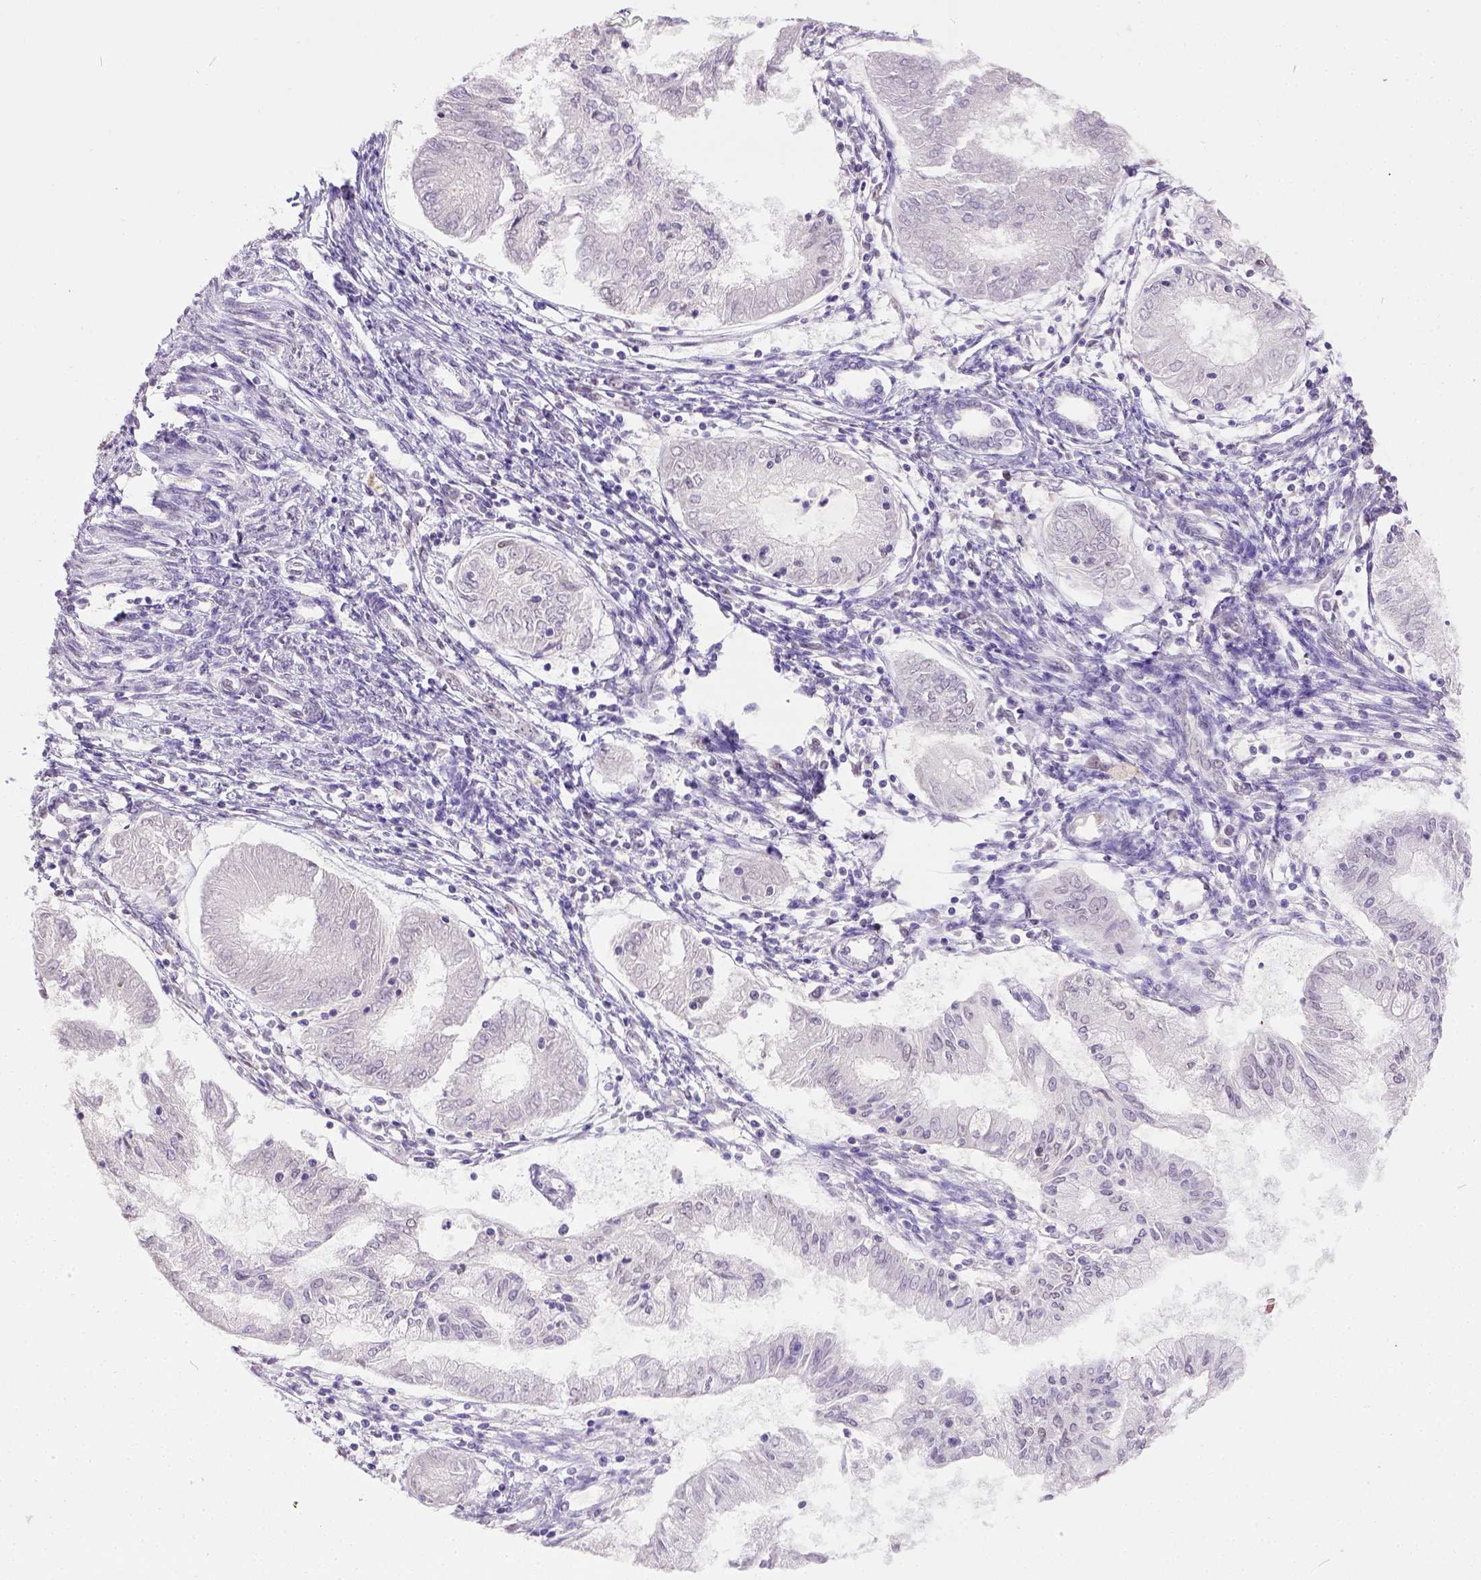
{"staining": {"intensity": "negative", "quantity": "none", "location": "none"}, "tissue": "endometrial cancer", "cell_type": "Tumor cells", "image_type": "cancer", "snomed": [{"axis": "morphology", "description": "Adenocarcinoma, NOS"}, {"axis": "topography", "description": "Endometrium"}], "caption": "Tumor cells show no significant protein expression in adenocarcinoma (endometrial). (Stains: DAB immunohistochemistry (IHC) with hematoxylin counter stain, Microscopy: brightfield microscopy at high magnification).", "gene": "ERCC1", "patient": {"sex": "female", "age": 68}}